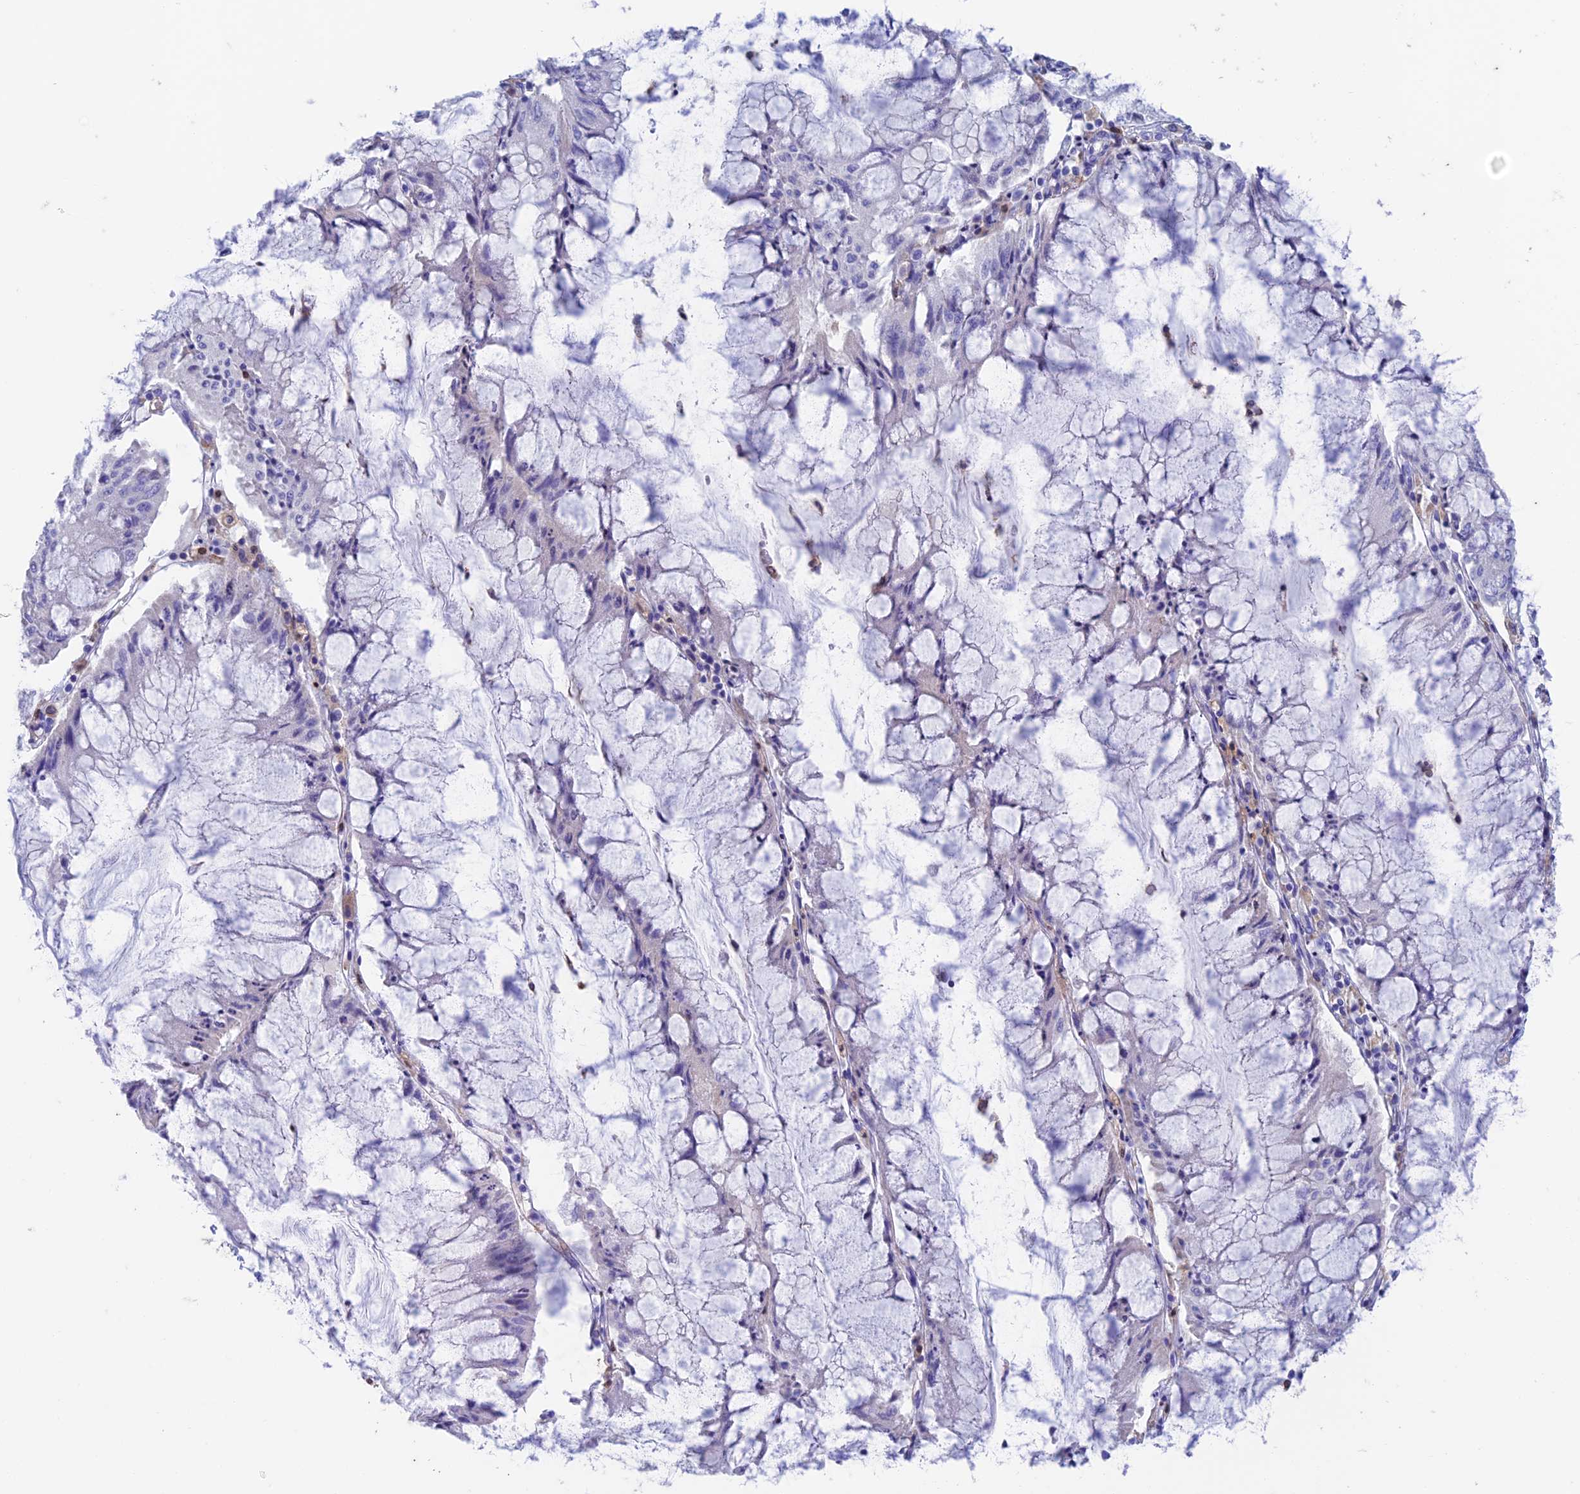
{"staining": {"intensity": "negative", "quantity": "none", "location": "none"}, "tissue": "pancreatic cancer", "cell_type": "Tumor cells", "image_type": "cancer", "snomed": [{"axis": "morphology", "description": "Adenocarcinoma, NOS"}, {"axis": "topography", "description": "Pancreas"}], "caption": "A high-resolution histopathology image shows immunohistochemistry (IHC) staining of adenocarcinoma (pancreatic), which reveals no significant staining in tumor cells. The staining is performed using DAB (3,3'-diaminobenzidine) brown chromogen with nuclei counter-stained in using hematoxylin.", "gene": "FGF7", "patient": {"sex": "female", "age": 50}}